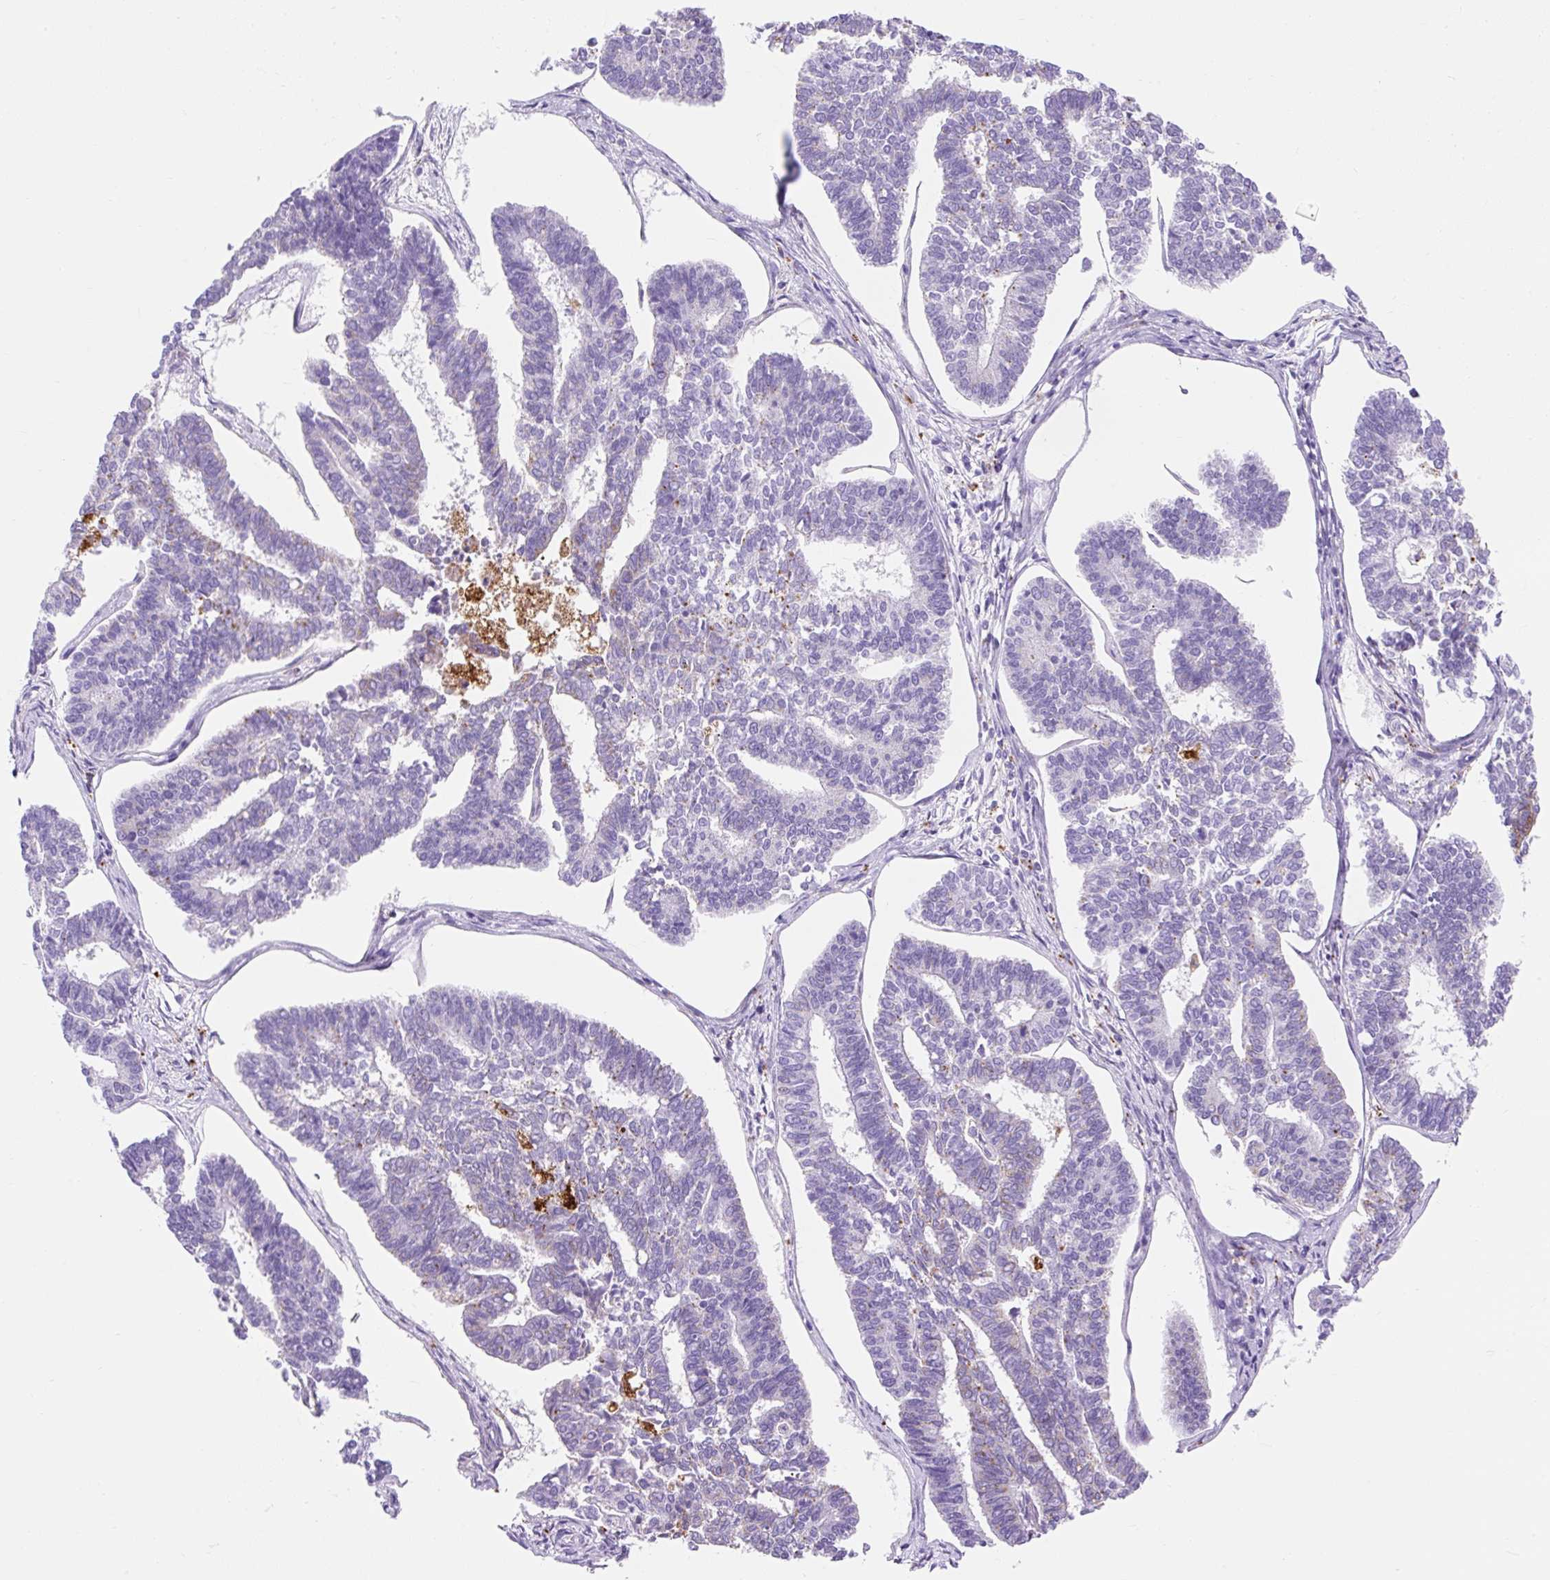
{"staining": {"intensity": "negative", "quantity": "none", "location": "none"}, "tissue": "endometrial cancer", "cell_type": "Tumor cells", "image_type": "cancer", "snomed": [{"axis": "morphology", "description": "Adenocarcinoma, NOS"}, {"axis": "topography", "description": "Endometrium"}], "caption": "The IHC image has no significant expression in tumor cells of endometrial cancer tissue.", "gene": "HEXB", "patient": {"sex": "female", "age": 70}}